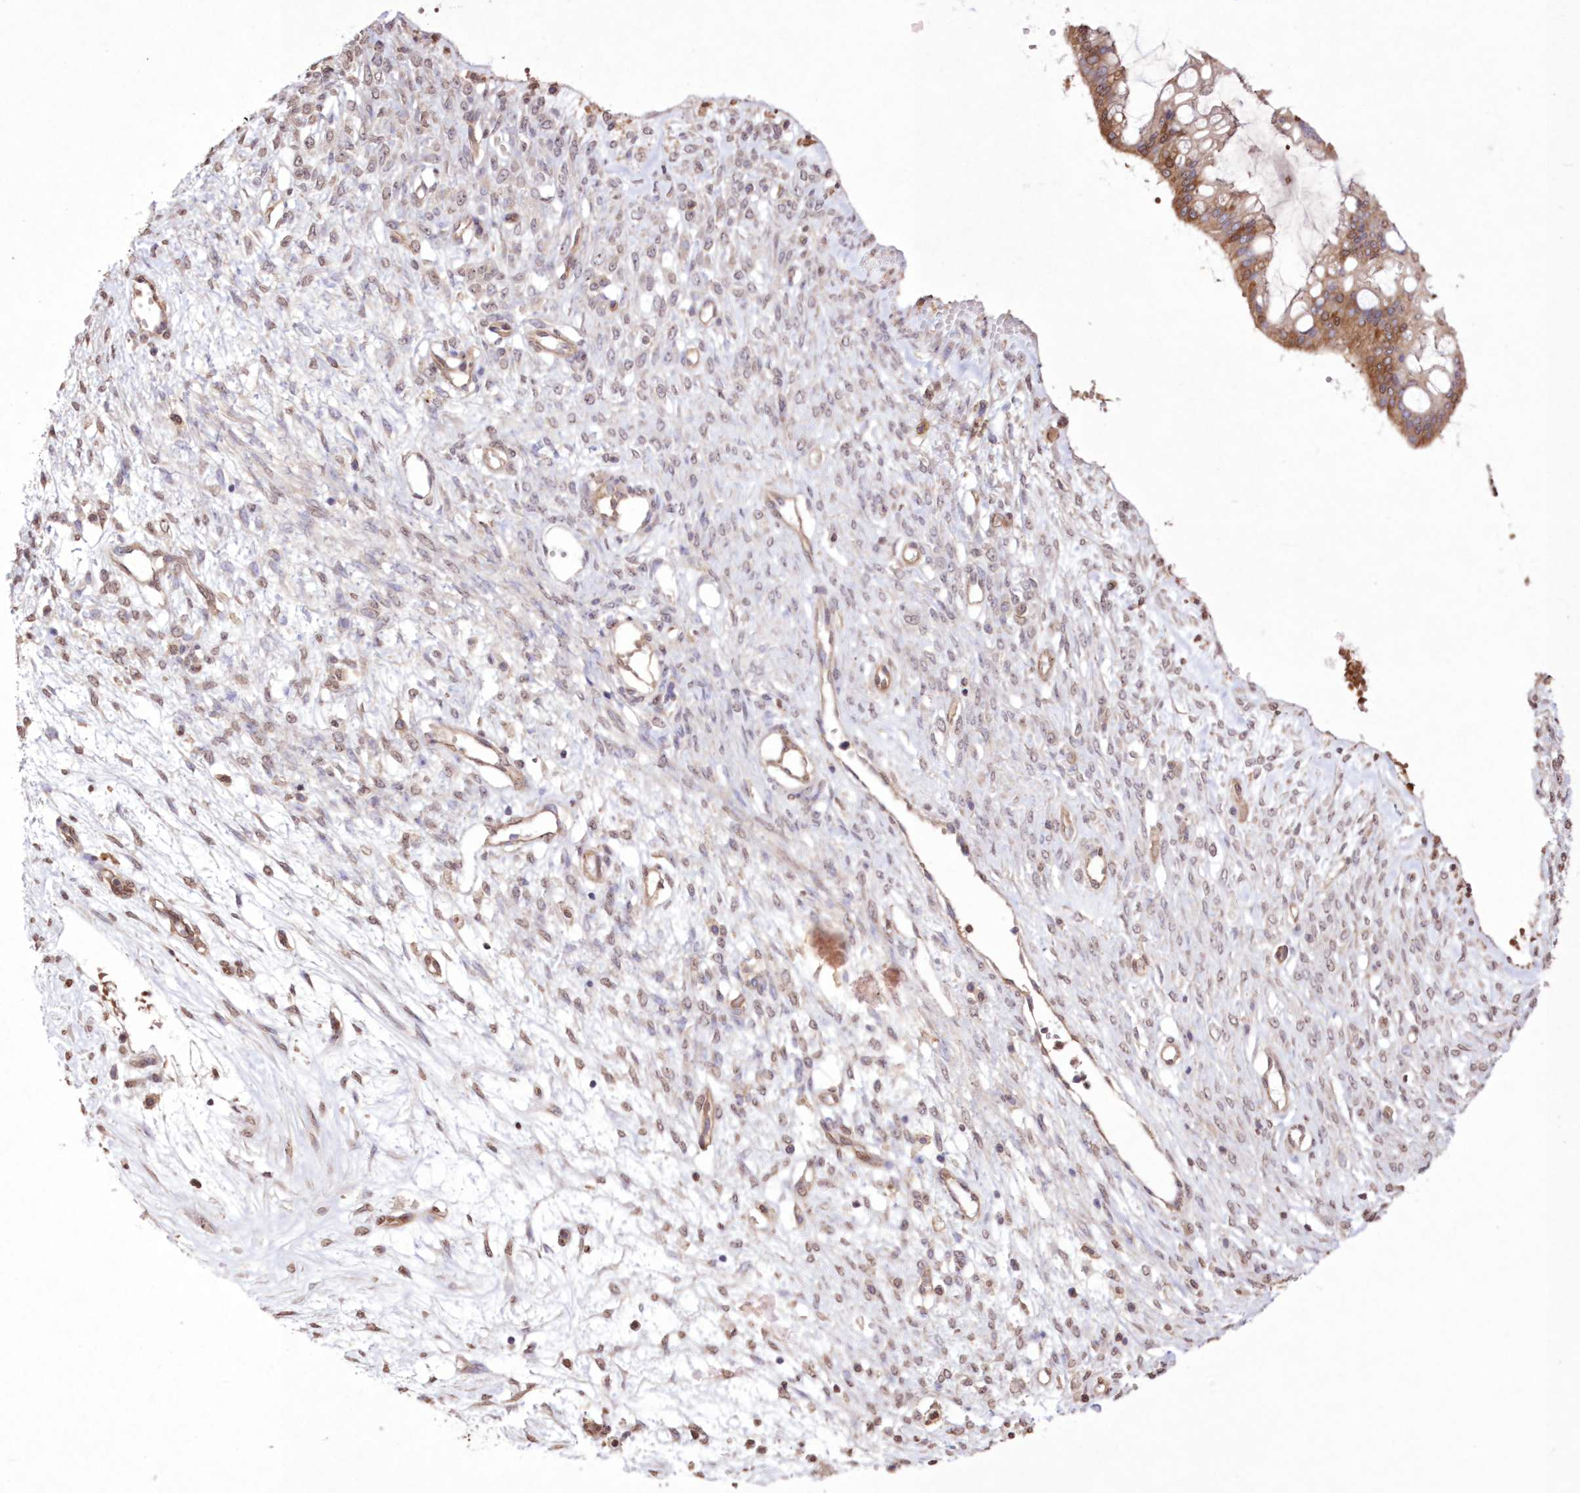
{"staining": {"intensity": "moderate", "quantity": ">75%", "location": "cytoplasmic/membranous,nuclear"}, "tissue": "ovarian cancer", "cell_type": "Tumor cells", "image_type": "cancer", "snomed": [{"axis": "morphology", "description": "Cystadenocarcinoma, mucinous, NOS"}, {"axis": "topography", "description": "Ovary"}], "caption": "The histopathology image shows immunohistochemical staining of ovarian mucinous cystadenocarcinoma. There is moderate cytoplasmic/membranous and nuclear expression is identified in approximately >75% of tumor cells.", "gene": "FCHO2", "patient": {"sex": "female", "age": 73}}